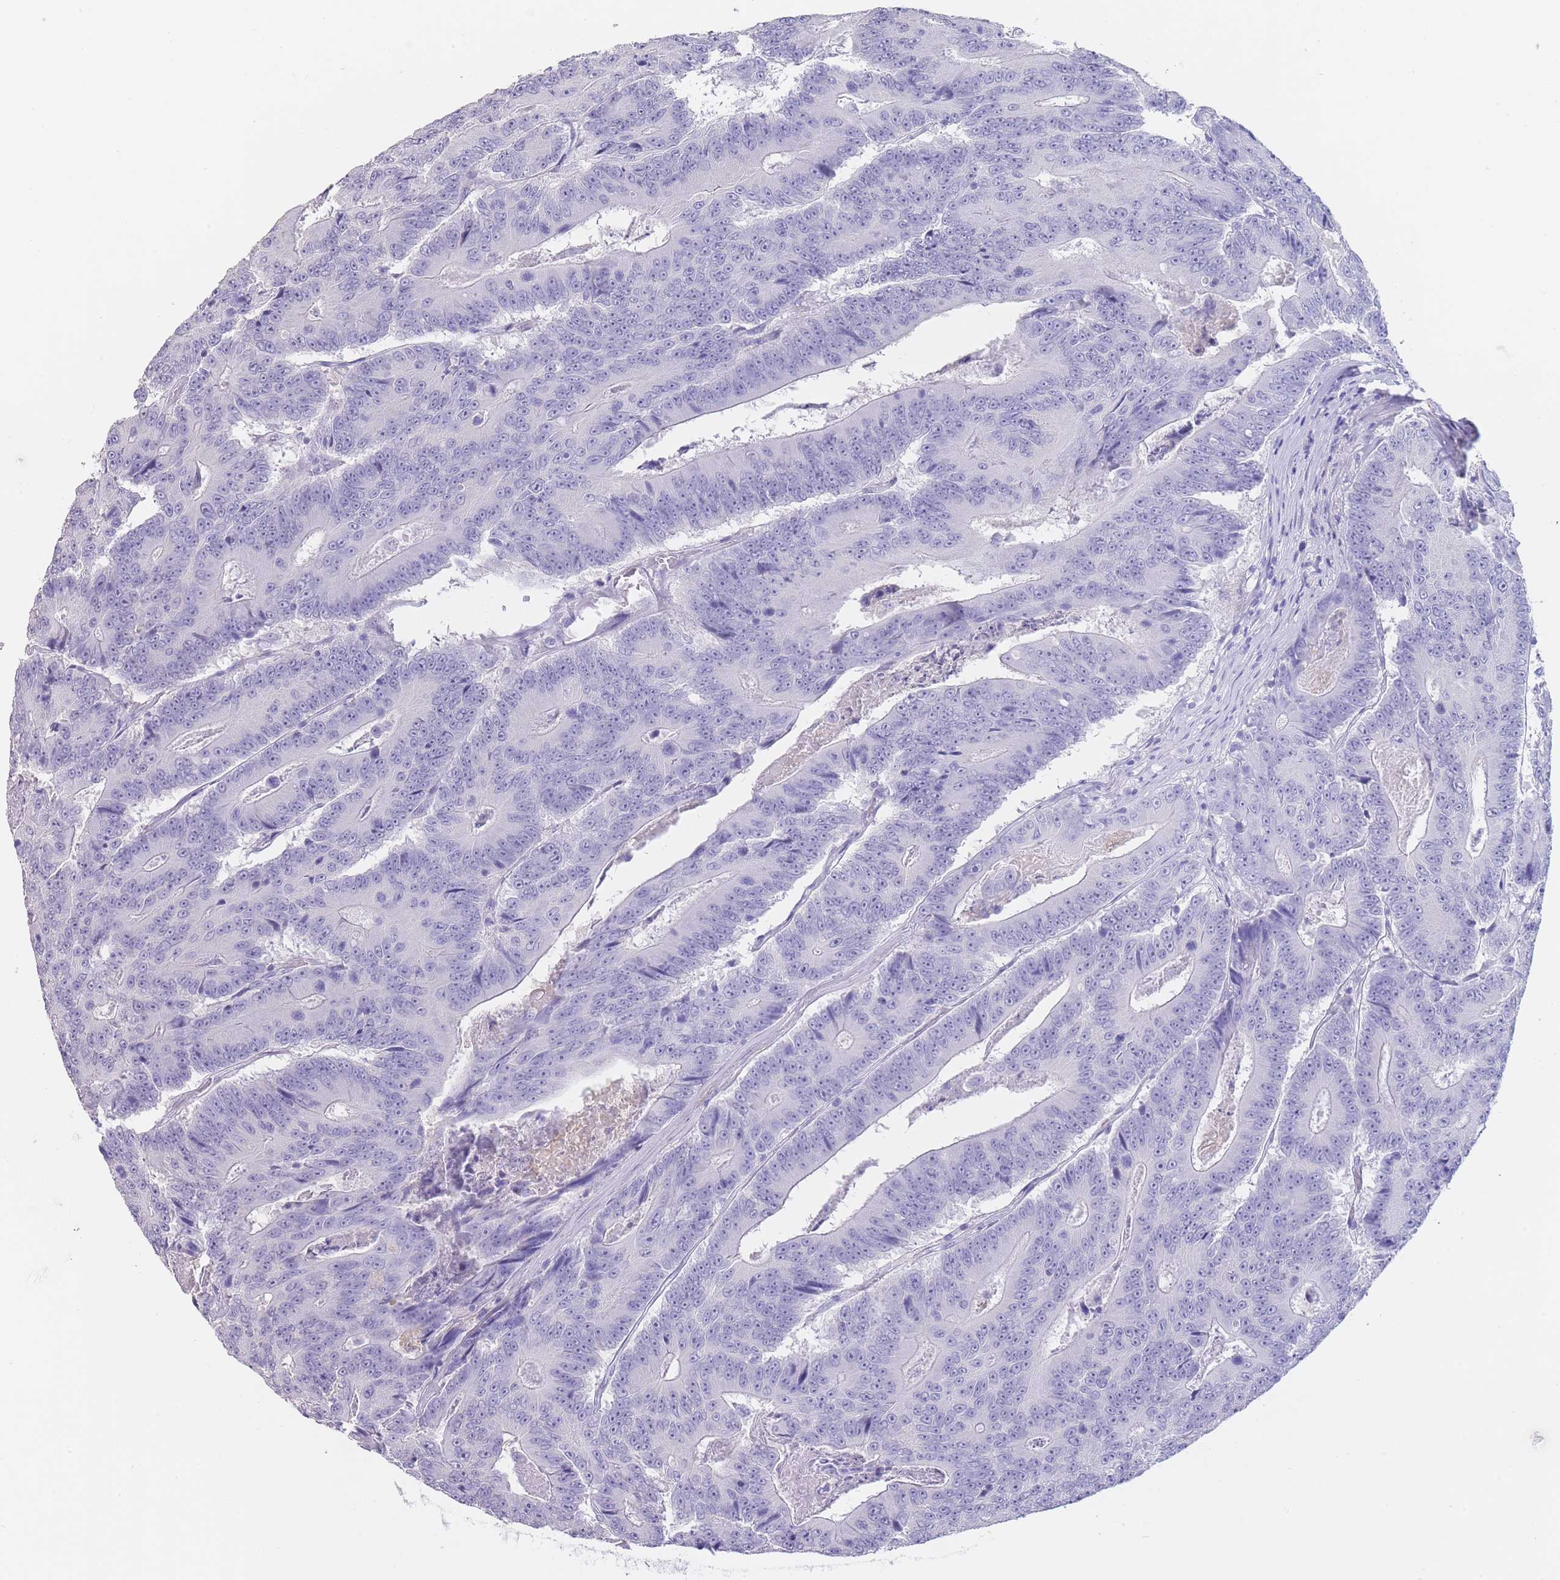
{"staining": {"intensity": "negative", "quantity": "none", "location": "none"}, "tissue": "colorectal cancer", "cell_type": "Tumor cells", "image_type": "cancer", "snomed": [{"axis": "morphology", "description": "Adenocarcinoma, NOS"}, {"axis": "topography", "description": "Colon"}], "caption": "Image shows no significant protein expression in tumor cells of colorectal adenocarcinoma. The staining was performed using DAB (3,3'-diaminobenzidine) to visualize the protein expression in brown, while the nuclei were stained in blue with hematoxylin (Magnification: 20x).", "gene": "CD37", "patient": {"sex": "male", "age": 83}}